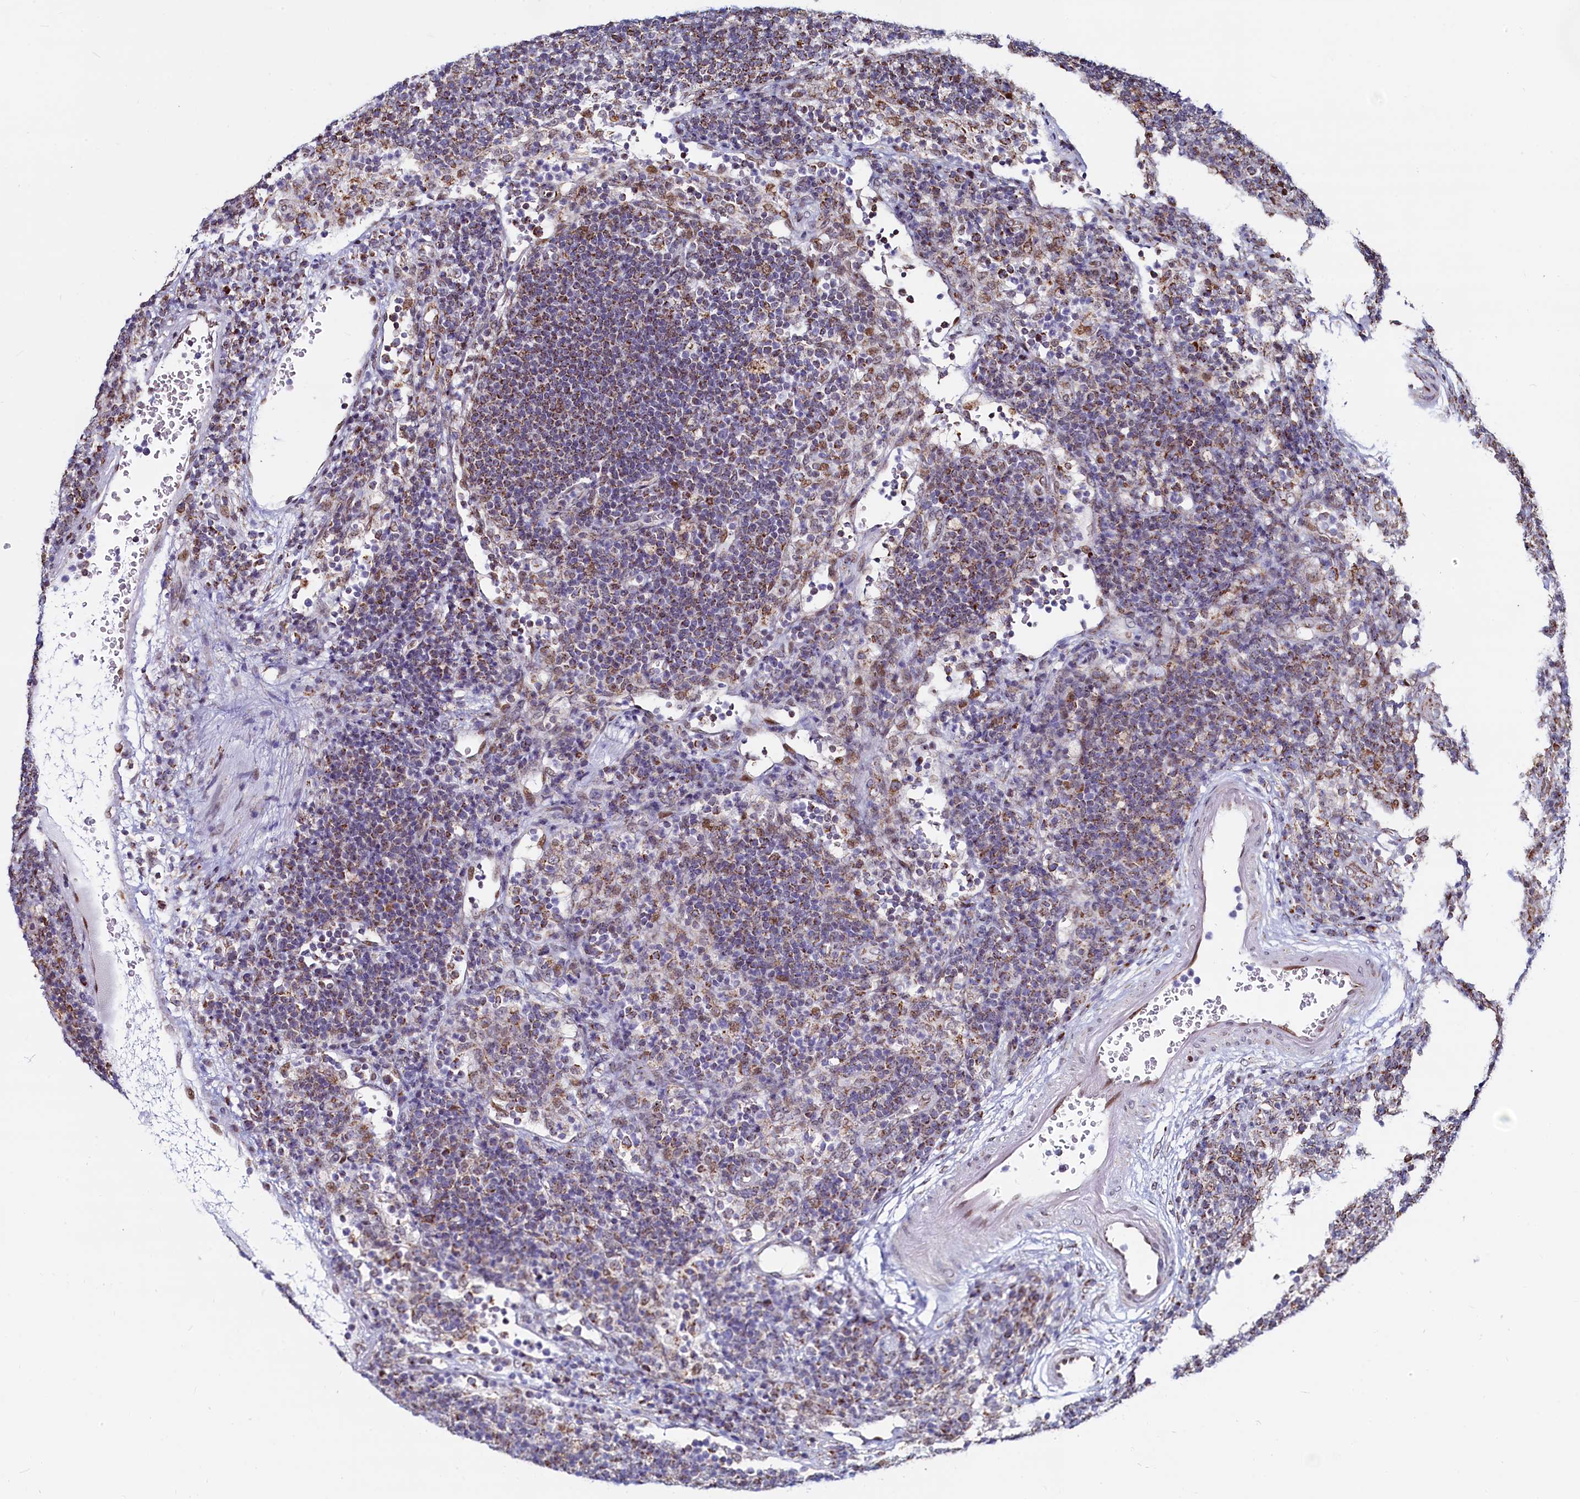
{"staining": {"intensity": "moderate", "quantity": "25%-75%", "location": "cytoplasmic/membranous"}, "tissue": "lymph node", "cell_type": "Germinal center cells", "image_type": "normal", "snomed": [{"axis": "morphology", "description": "Normal tissue, NOS"}, {"axis": "topography", "description": "Lymph node"}], "caption": "Moderate cytoplasmic/membranous staining for a protein is appreciated in approximately 25%-75% of germinal center cells of unremarkable lymph node using immunohistochemistry (IHC).", "gene": "HDGFL3", "patient": {"sex": "female", "age": 70}}